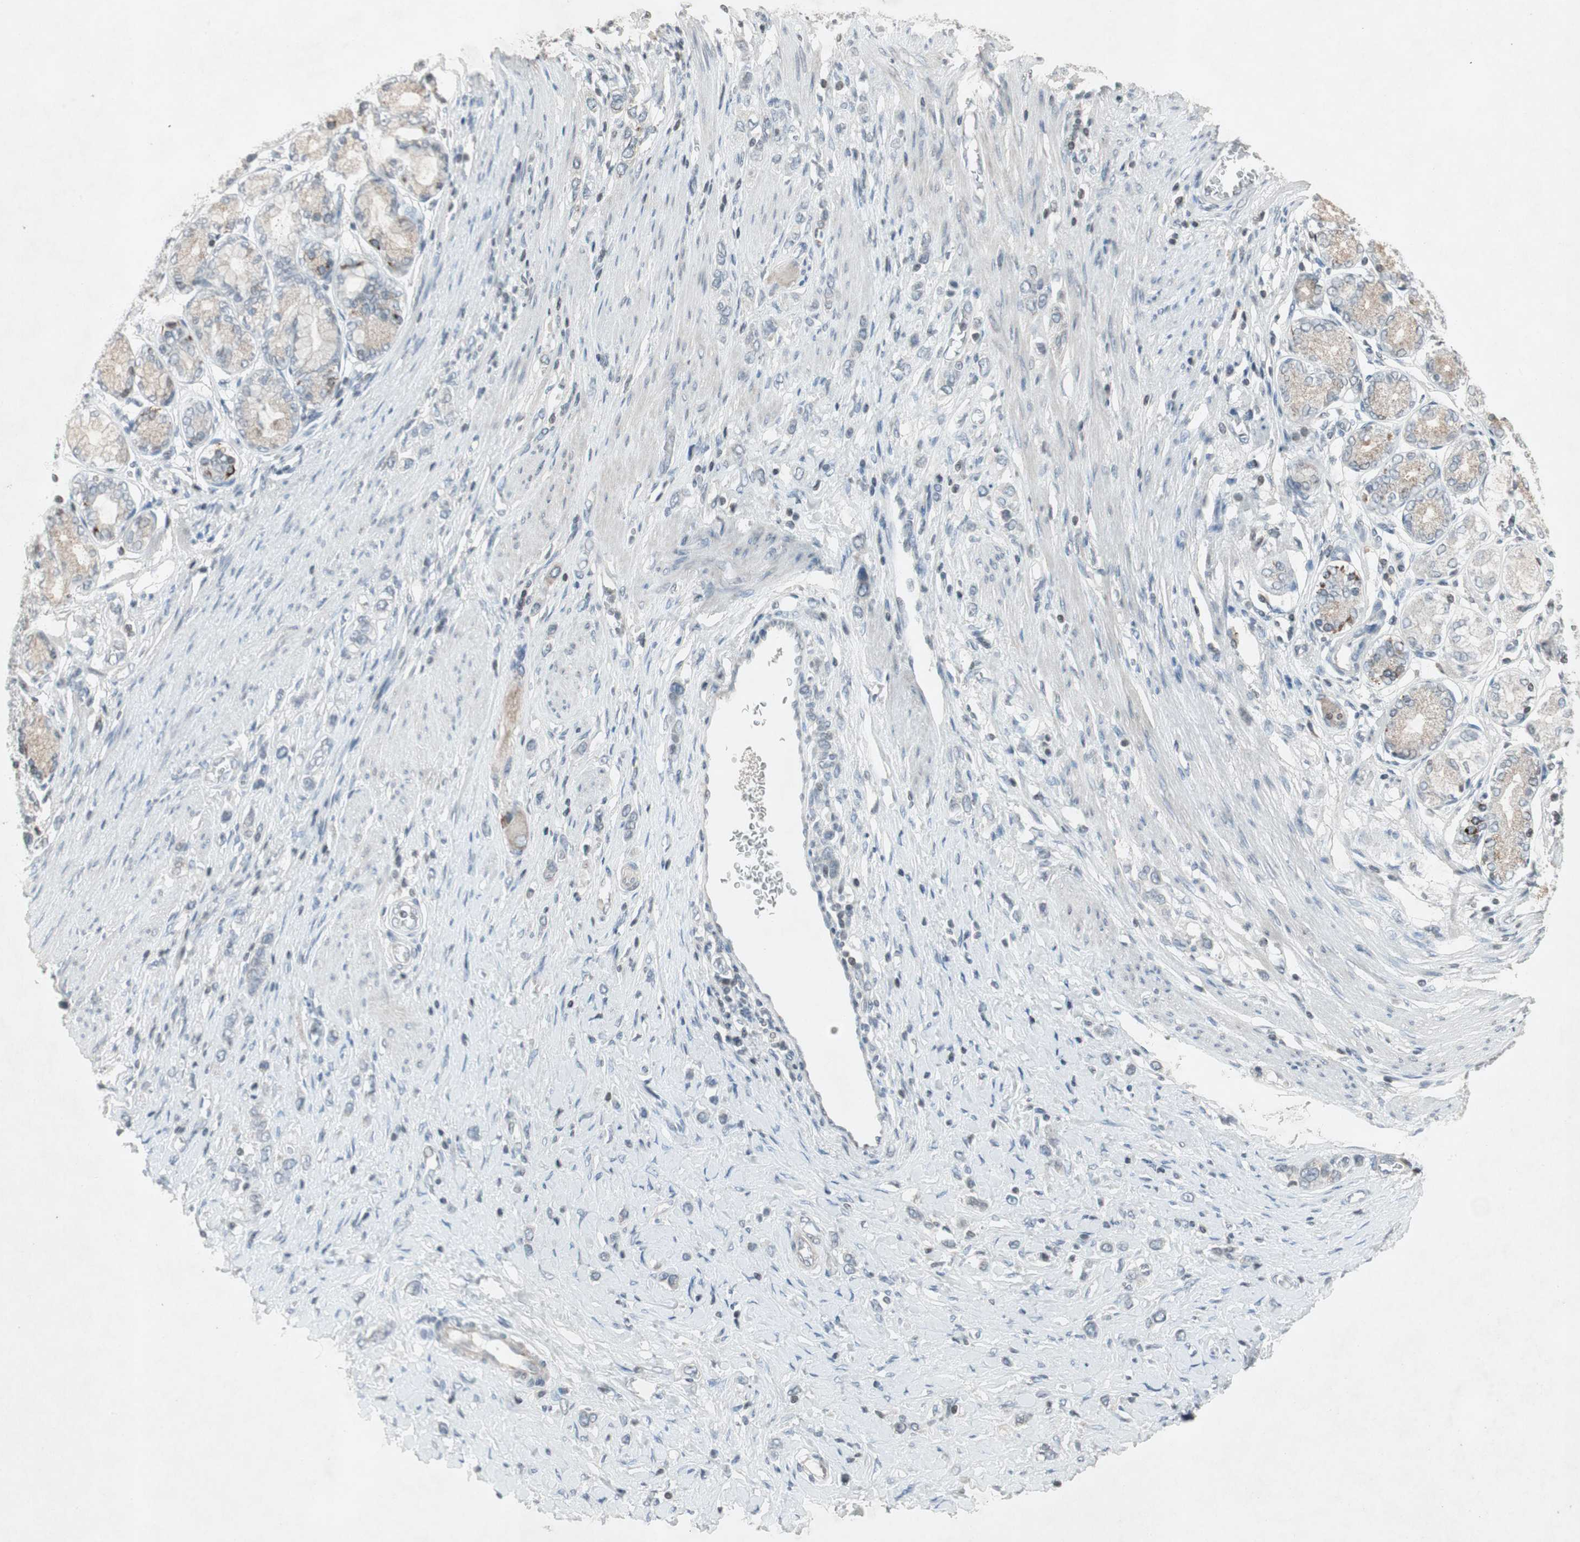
{"staining": {"intensity": "negative", "quantity": "none", "location": "none"}, "tissue": "stomach cancer", "cell_type": "Tumor cells", "image_type": "cancer", "snomed": [{"axis": "morphology", "description": "Normal tissue, NOS"}, {"axis": "morphology", "description": "Adenocarcinoma, NOS"}, {"axis": "topography", "description": "Stomach, upper"}, {"axis": "topography", "description": "Stomach"}], "caption": "This is an immunohistochemistry photomicrograph of stomach cancer (adenocarcinoma). There is no expression in tumor cells.", "gene": "ARG2", "patient": {"sex": "female", "age": 65}}